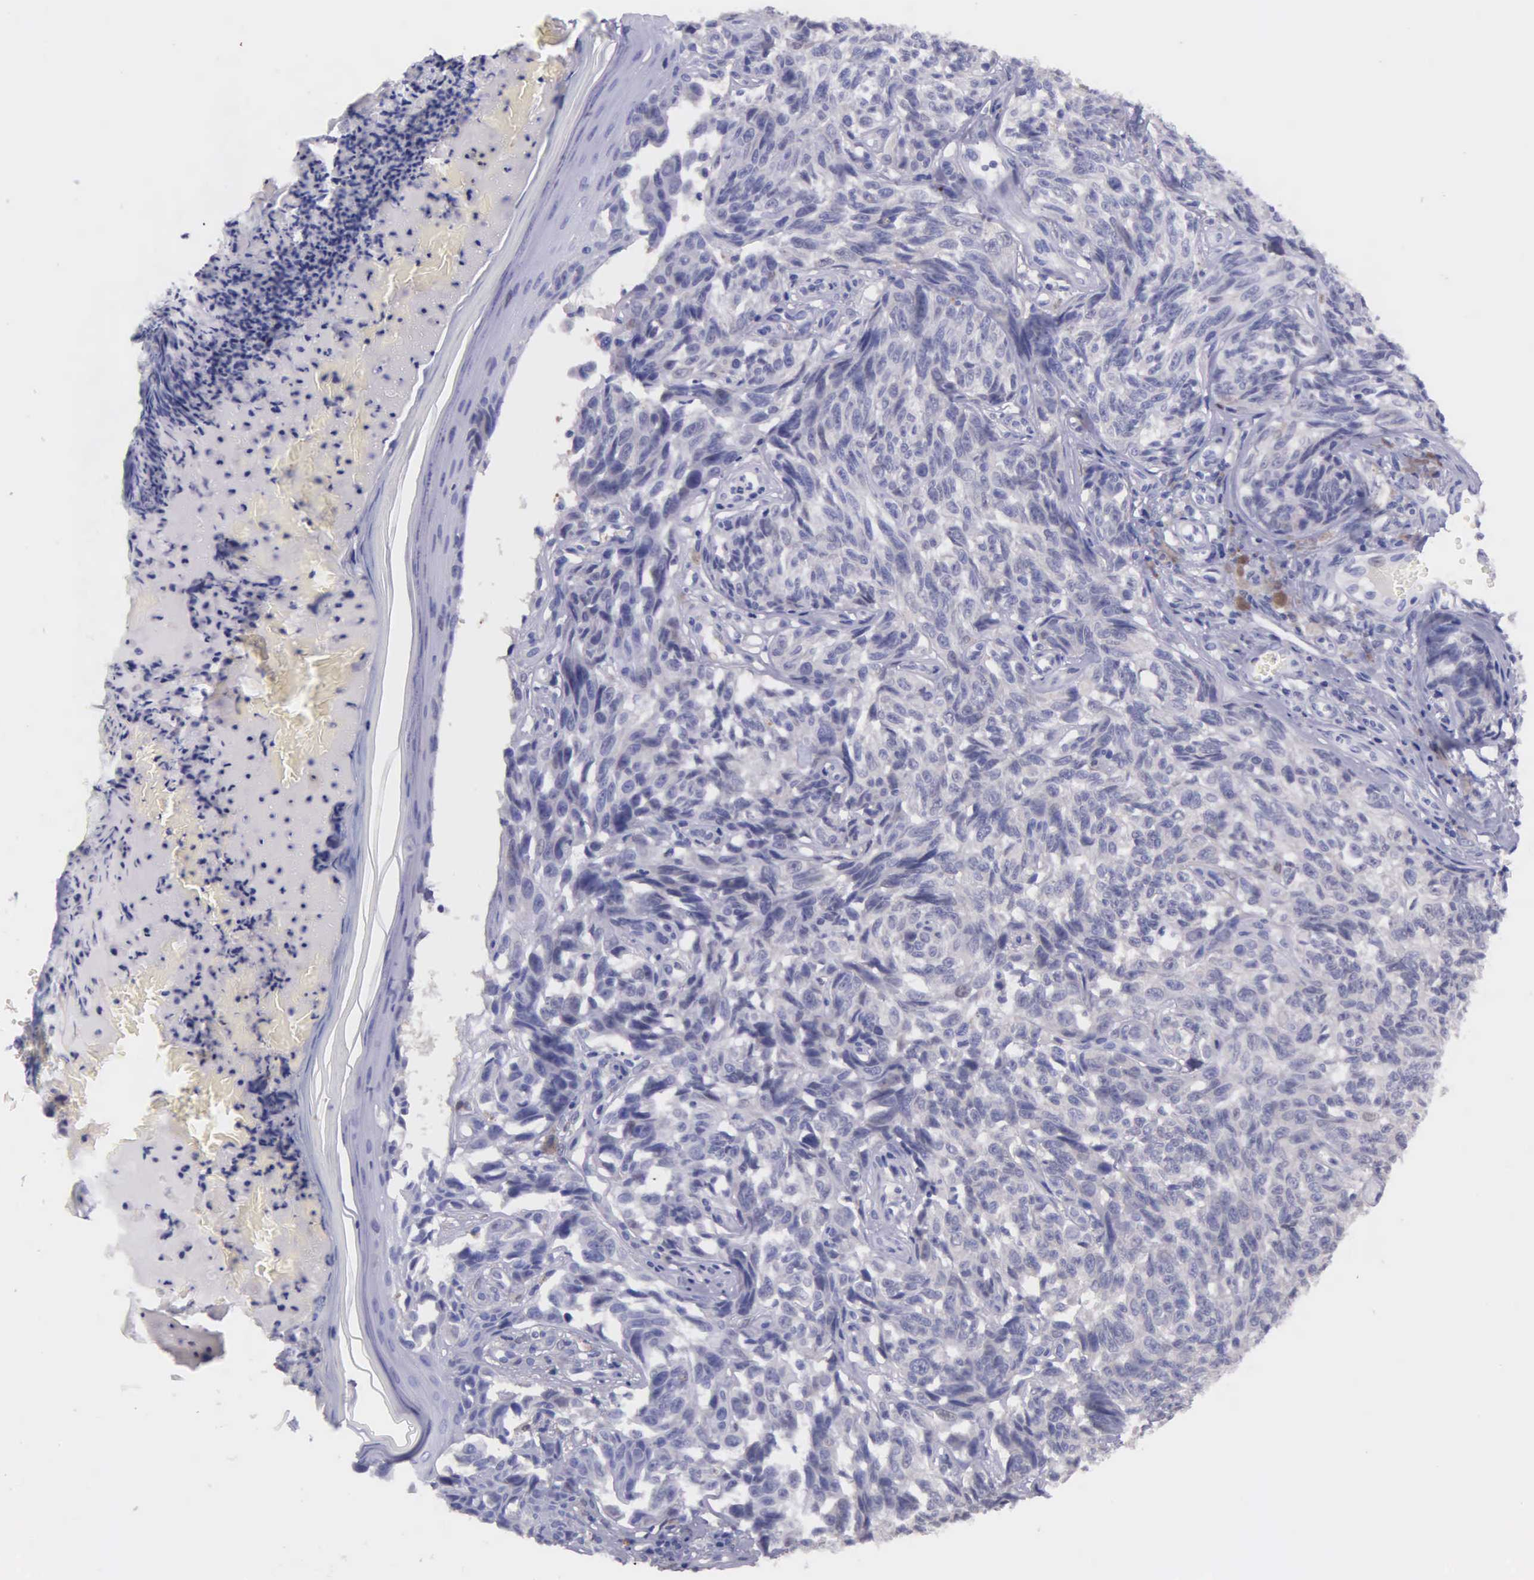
{"staining": {"intensity": "negative", "quantity": "none", "location": "none"}, "tissue": "melanoma", "cell_type": "Tumor cells", "image_type": "cancer", "snomed": [{"axis": "morphology", "description": "Malignant melanoma, NOS"}, {"axis": "topography", "description": "Skin"}], "caption": "This histopathology image is of malignant melanoma stained with IHC to label a protein in brown with the nuclei are counter-stained blue. There is no staining in tumor cells.", "gene": "GSTT2", "patient": {"sex": "male", "age": 67}}